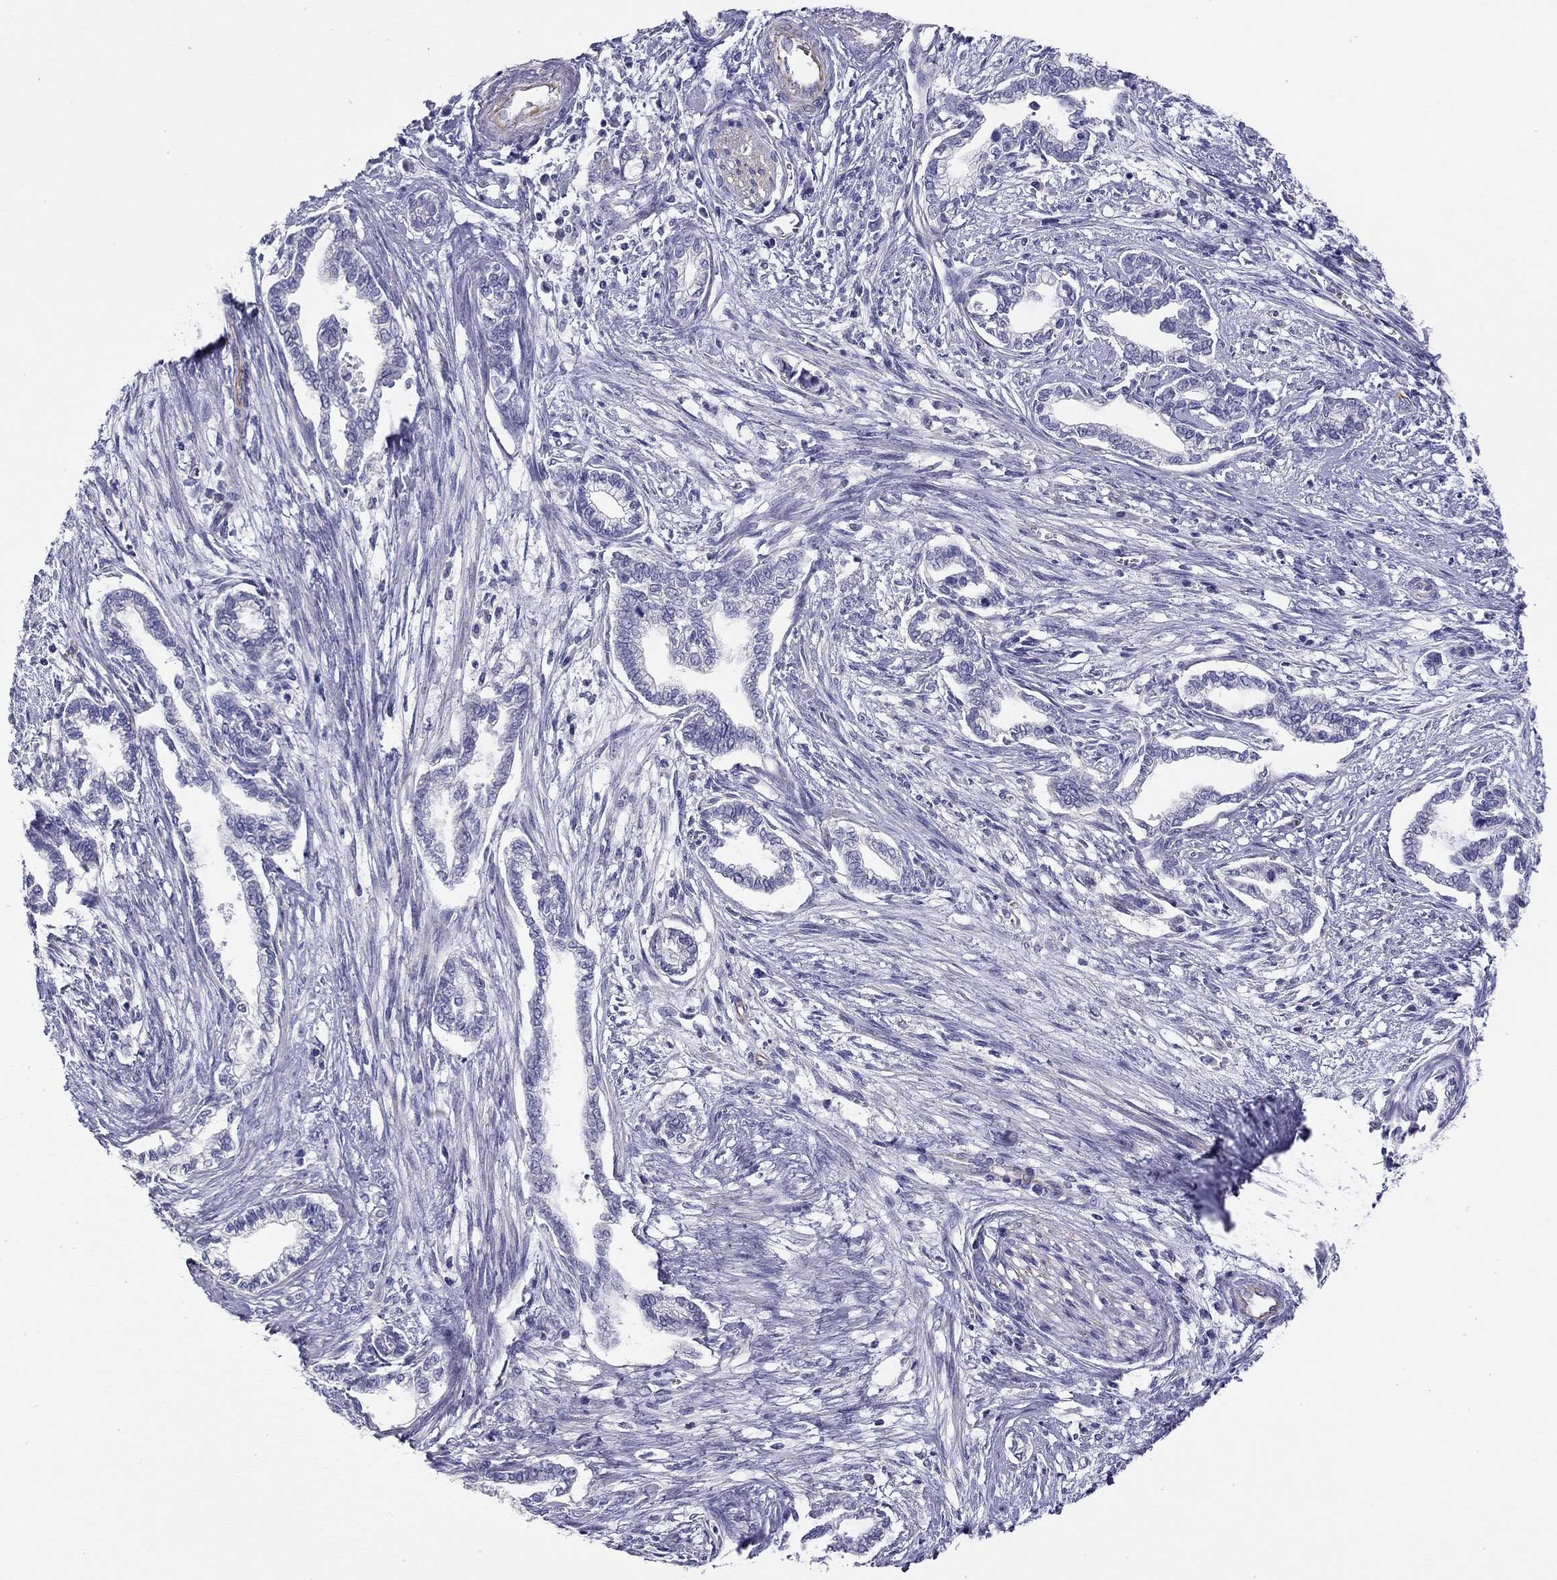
{"staining": {"intensity": "negative", "quantity": "none", "location": "none"}, "tissue": "cervical cancer", "cell_type": "Tumor cells", "image_type": "cancer", "snomed": [{"axis": "morphology", "description": "Adenocarcinoma, NOS"}, {"axis": "topography", "description": "Cervix"}], "caption": "Cervical cancer (adenocarcinoma) stained for a protein using immunohistochemistry demonstrates no expression tumor cells.", "gene": "RTL1", "patient": {"sex": "female", "age": 62}}